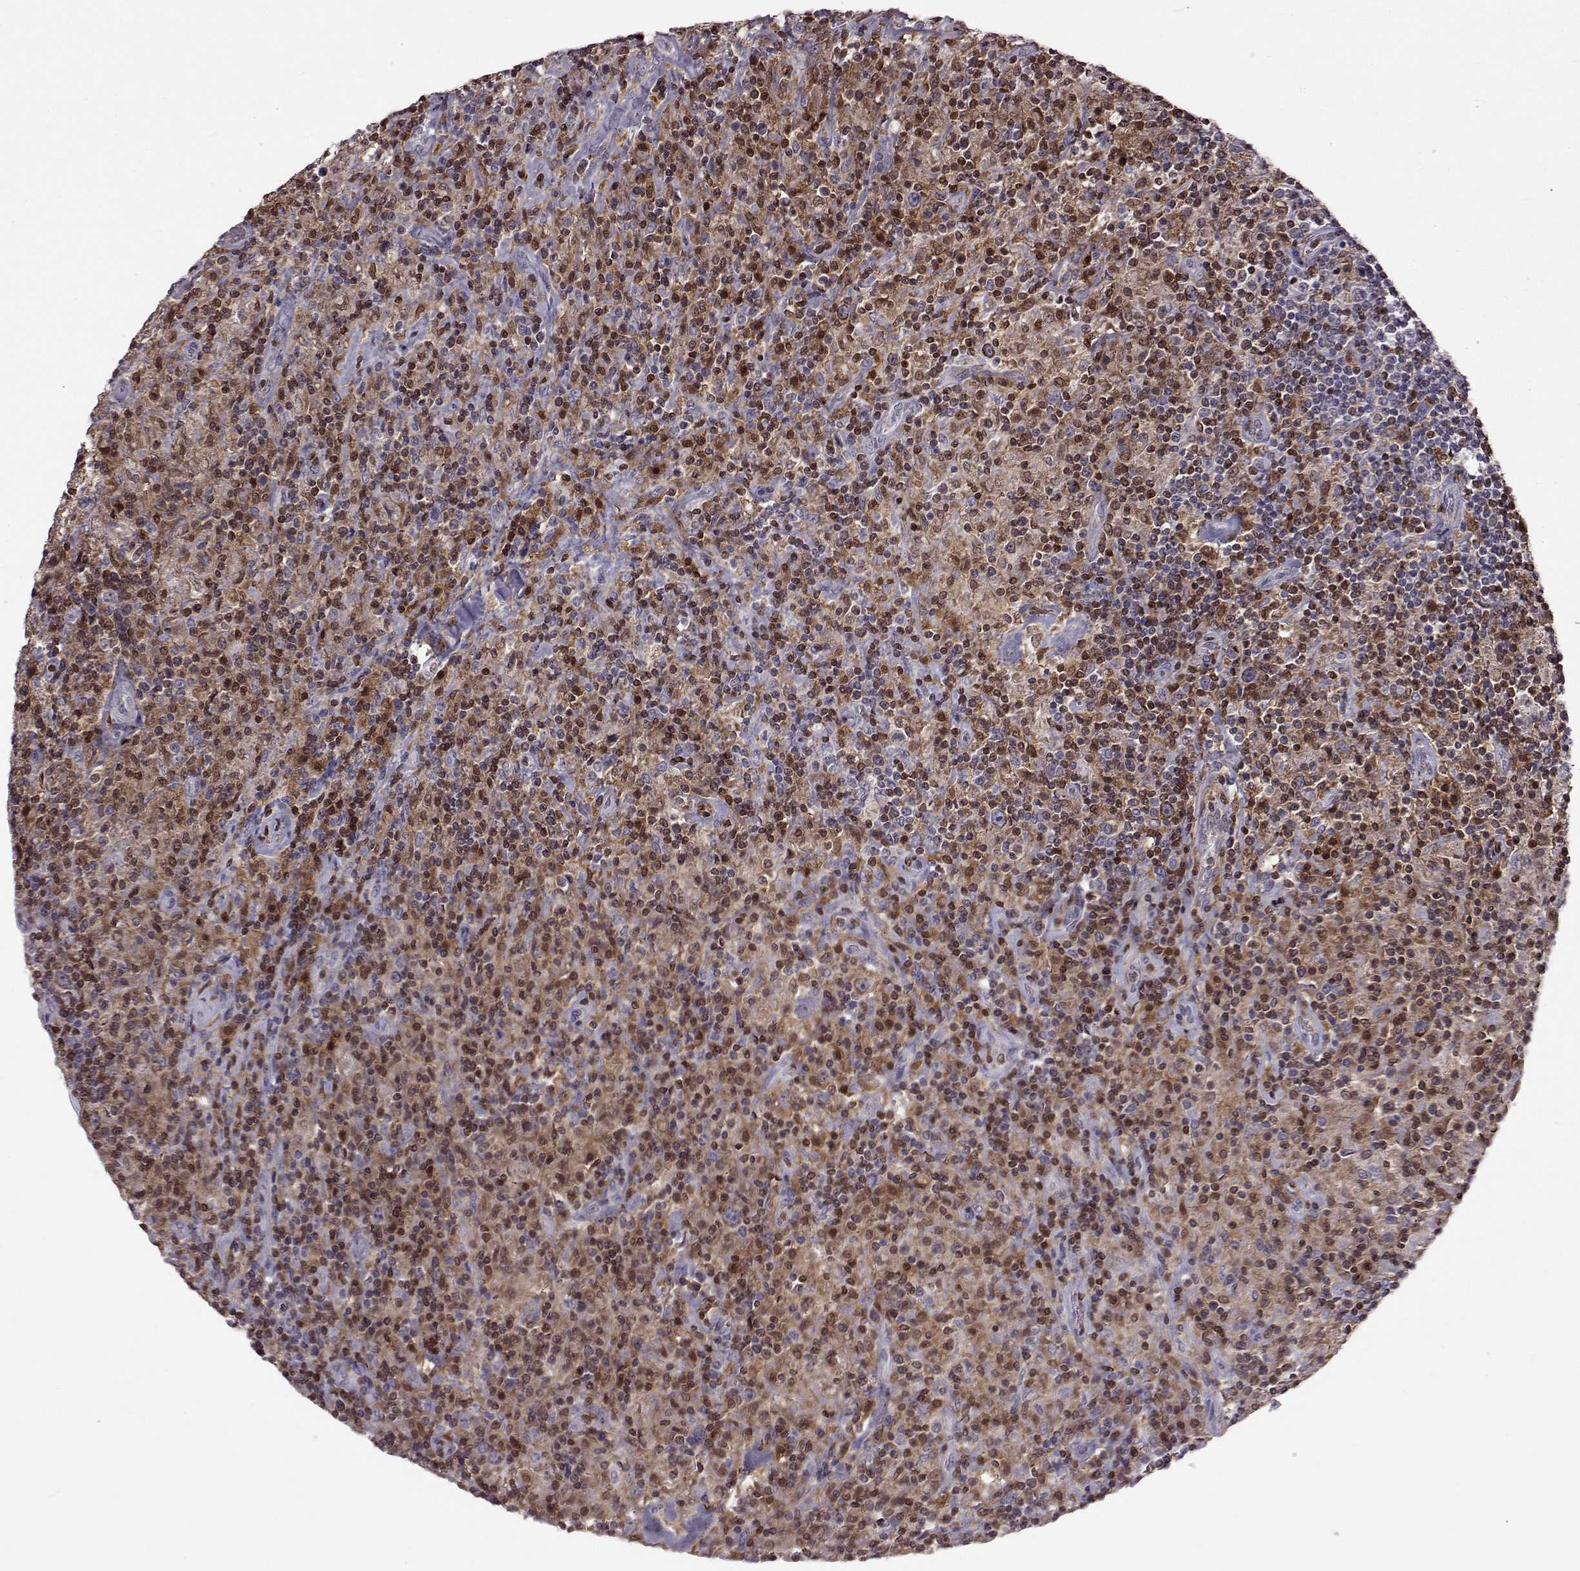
{"staining": {"intensity": "negative", "quantity": "none", "location": "none"}, "tissue": "lymphoma", "cell_type": "Tumor cells", "image_type": "cancer", "snomed": [{"axis": "morphology", "description": "Hodgkin's disease, NOS"}, {"axis": "topography", "description": "Lymph node"}], "caption": "The histopathology image displays no staining of tumor cells in Hodgkin's disease. (DAB (3,3'-diaminobenzidine) immunohistochemistry, high magnification).", "gene": "DOK2", "patient": {"sex": "male", "age": 70}}